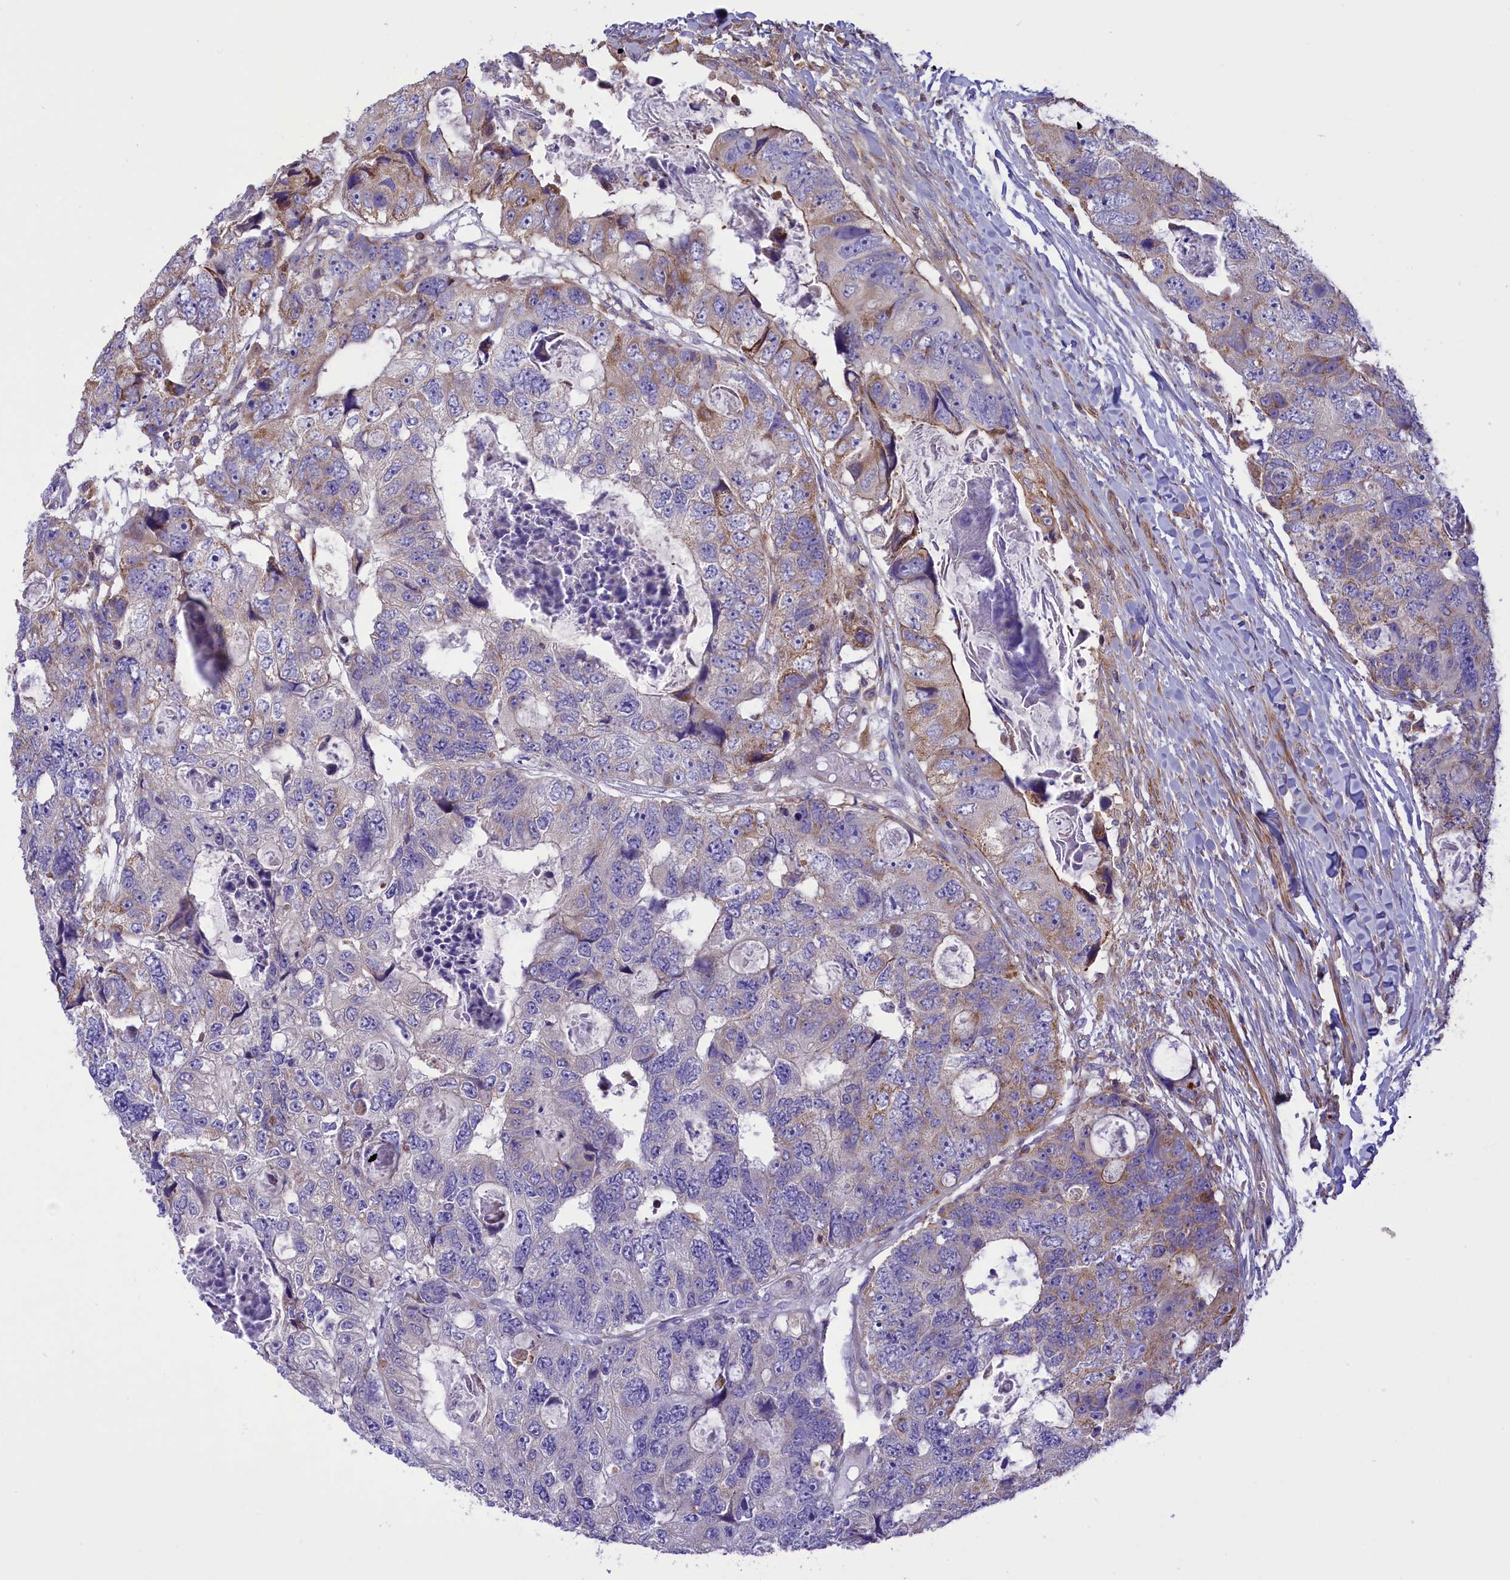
{"staining": {"intensity": "moderate", "quantity": "<25%", "location": "cytoplasmic/membranous"}, "tissue": "colorectal cancer", "cell_type": "Tumor cells", "image_type": "cancer", "snomed": [{"axis": "morphology", "description": "Adenocarcinoma, NOS"}, {"axis": "topography", "description": "Rectum"}], "caption": "Protein staining of adenocarcinoma (colorectal) tissue displays moderate cytoplasmic/membranous positivity in about <25% of tumor cells.", "gene": "CORO7-PAM16", "patient": {"sex": "male", "age": 59}}